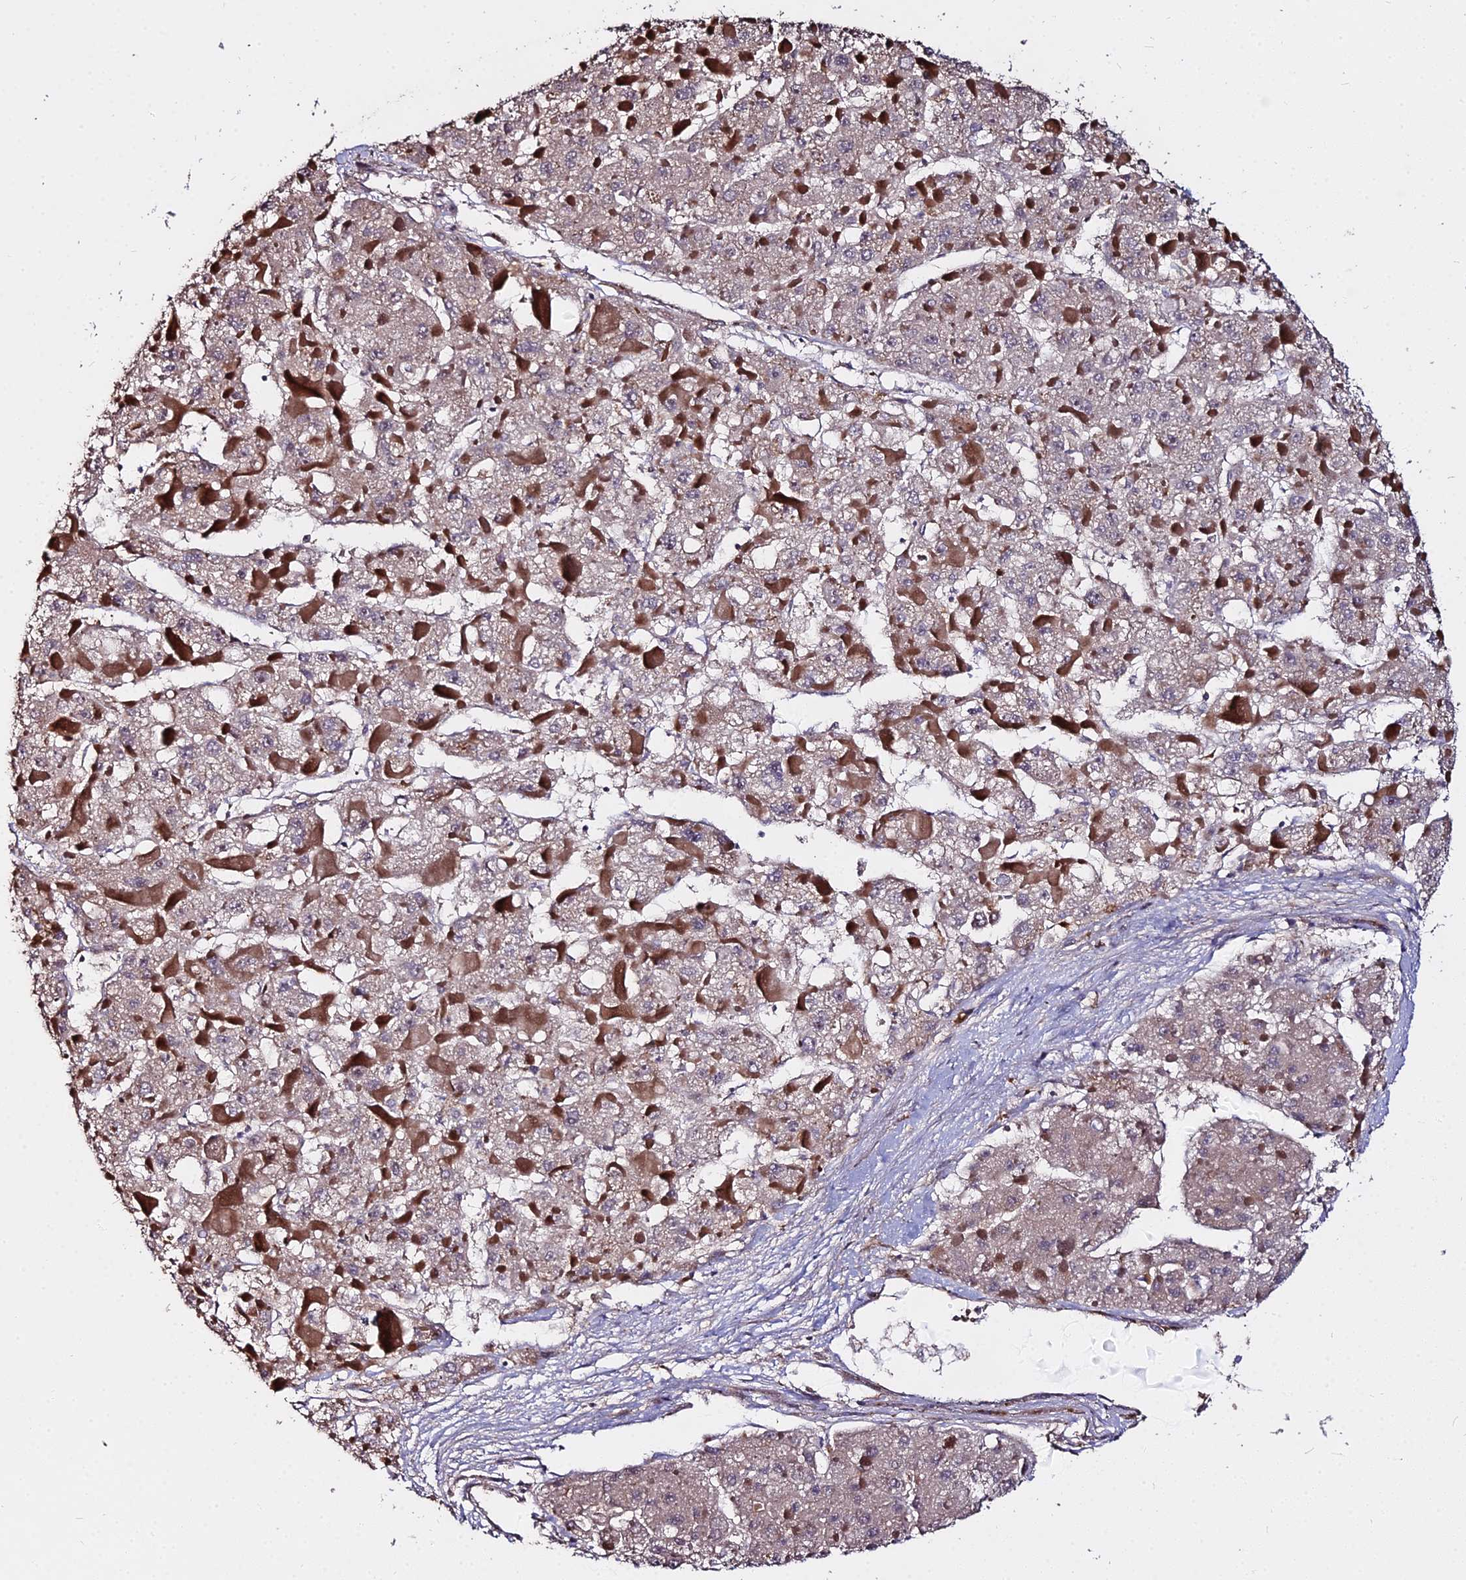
{"staining": {"intensity": "weak", "quantity": ">75%", "location": "cytoplasmic/membranous"}, "tissue": "liver cancer", "cell_type": "Tumor cells", "image_type": "cancer", "snomed": [{"axis": "morphology", "description": "Carcinoma, Hepatocellular, NOS"}, {"axis": "topography", "description": "Liver"}], "caption": "Brown immunohistochemical staining in liver hepatocellular carcinoma demonstrates weak cytoplasmic/membranous positivity in approximately >75% of tumor cells.", "gene": "ZDBF2", "patient": {"sex": "female", "age": 73}}